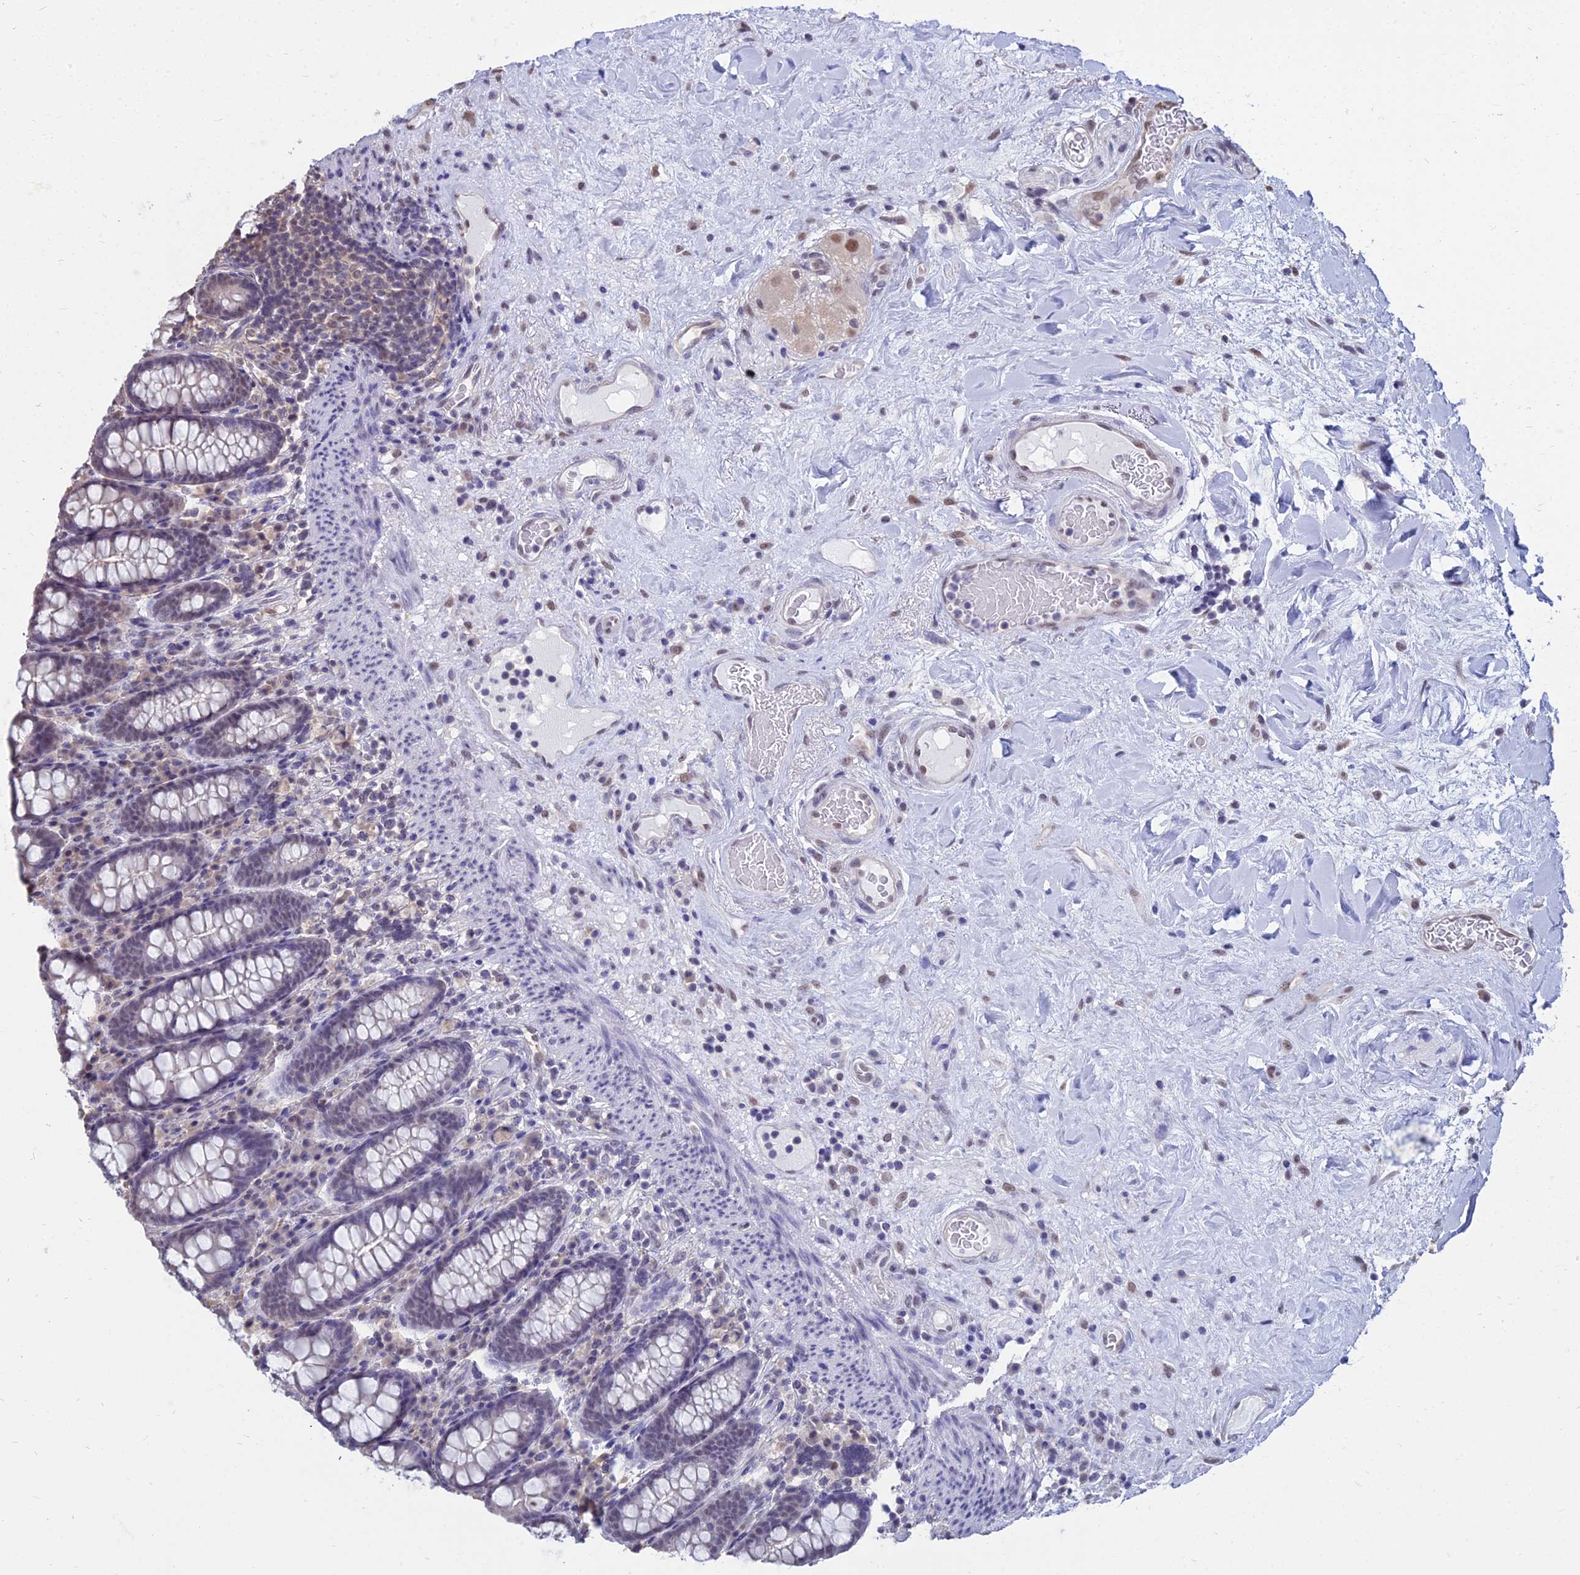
{"staining": {"intensity": "weak", "quantity": ">75%", "location": "nuclear"}, "tissue": "colon", "cell_type": "Endothelial cells", "image_type": "normal", "snomed": [{"axis": "morphology", "description": "Normal tissue, NOS"}, {"axis": "topography", "description": "Colon"}], "caption": "Protein analysis of normal colon exhibits weak nuclear positivity in approximately >75% of endothelial cells. (Stains: DAB in brown, nuclei in blue, Microscopy: brightfield microscopy at high magnification).", "gene": "SRSF7", "patient": {"sex": "female", "age": 79}}